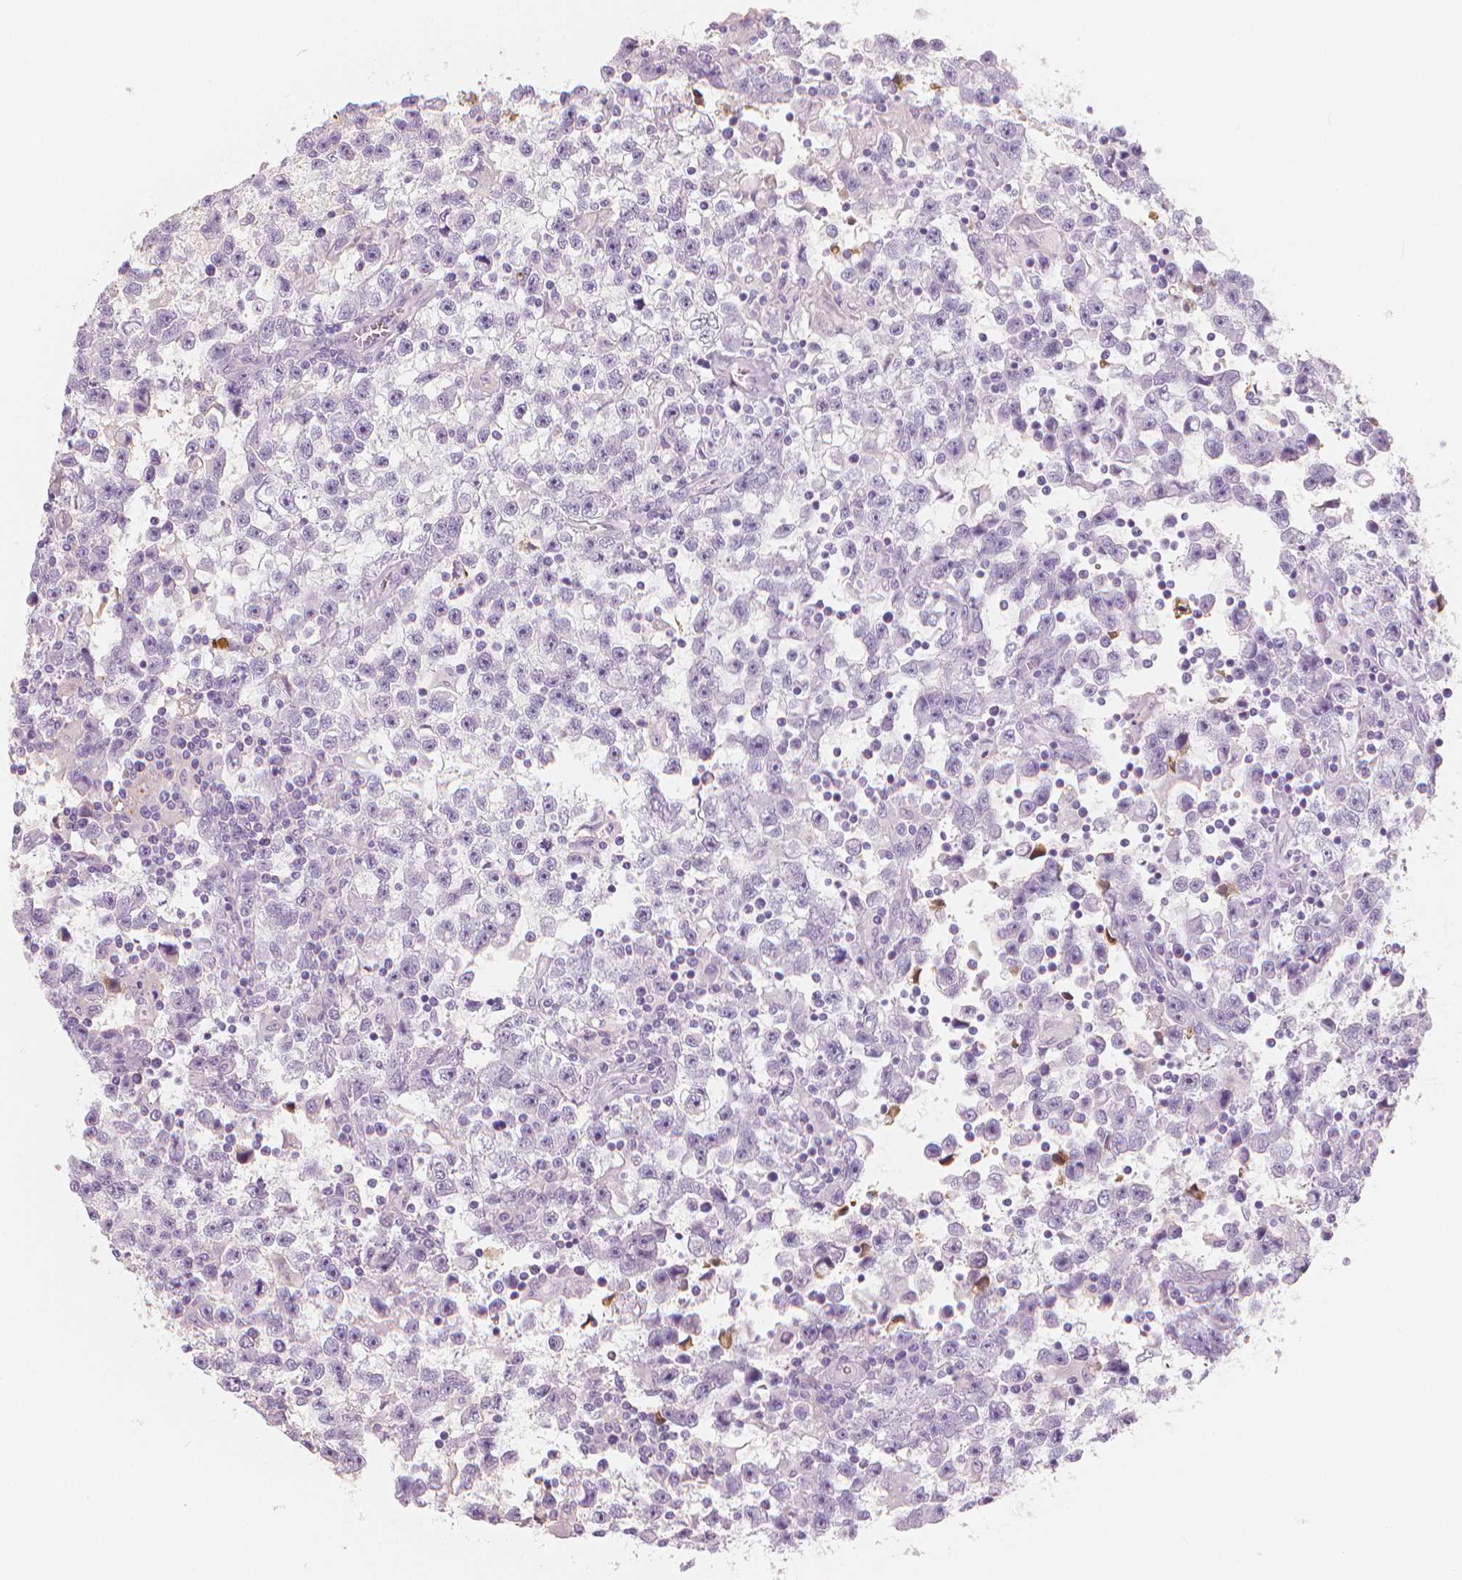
{"staining": {"intensity": "negative", "quantity": "none", "location": "none"}, "tissue": "testis cancer", "cell_type": "Tumor cells", "image_type": "cancer", "snomed": [{"axis": "morphology", "description": "Seminoma, NOS"}, {"axis": "topography", "description": "Testis"}], "caption": "High power microscopy photomicrograph of an immunohistochemistry histopathology image of testis cancer (seminoma), revealing no significant positivity in tumor cells.", "gene": "APOA4", "patient": {"sex": "male", "age": 31}}